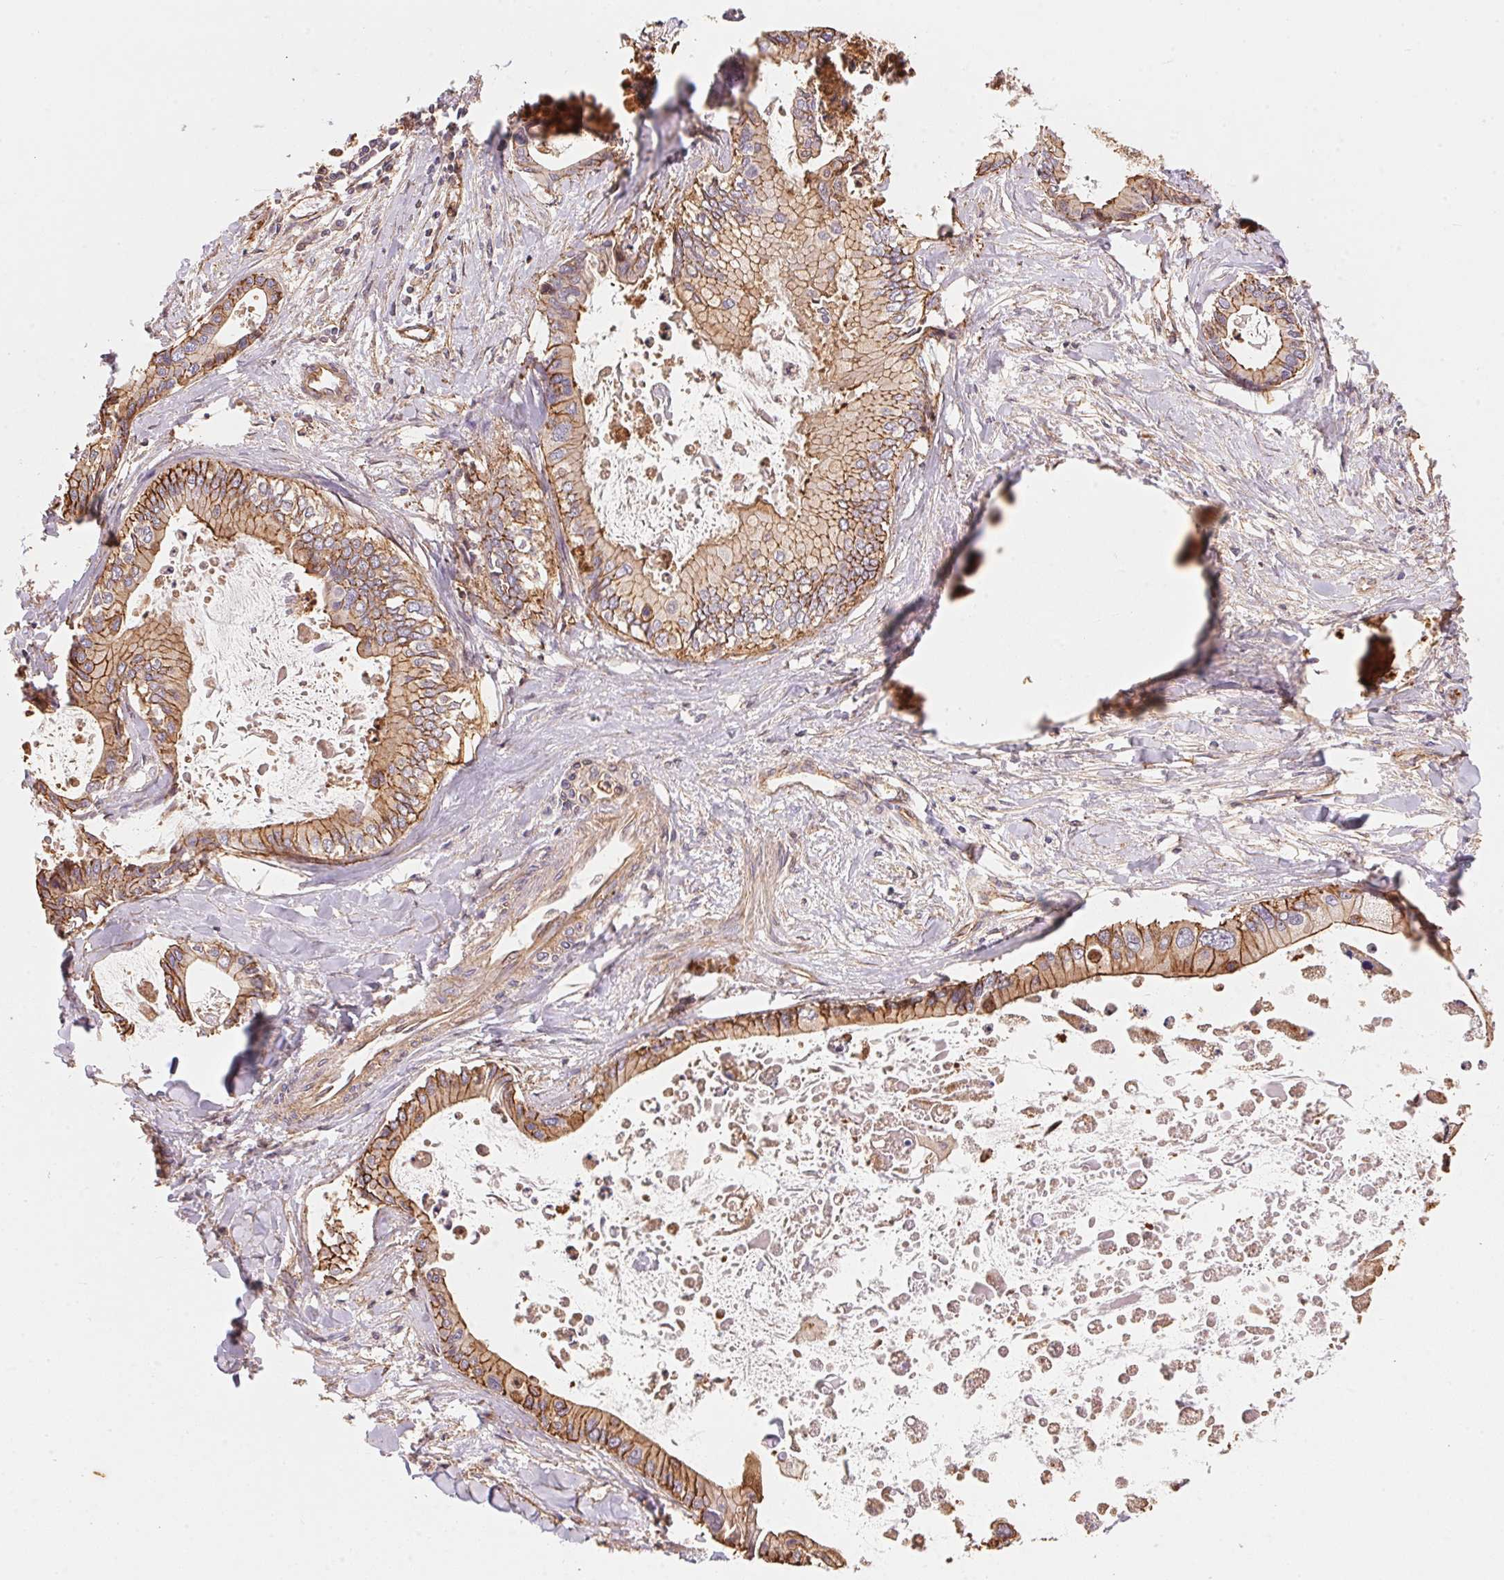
{"staining": {"intensity": "moderate", "quantity": ">75%", "location": "cytoplasmic/membranous"}, "tissue": "liver cancer", "cell_type": "Tumor cells", "image_type": "cancer", "snomed": [{"axis": "morphology", "description": "Cholangiocarcinoma"}, {"axis": "topography", "description": "Liver"}], "caption": "Immunohistochemistry (IHC) micrograph of neoplastic tissue: human liver cancer (cholangiocarcinoma) stained using immunohistochemistry (IHC) displays medium levels of moderate protein expression localized specifically in the cytoplasmic/membranous of tumor cells, appearing as a cytoplasmic/membranous brown color.", "gene": "FRAS1", "patient": {"sex": "male", "age": 66}}